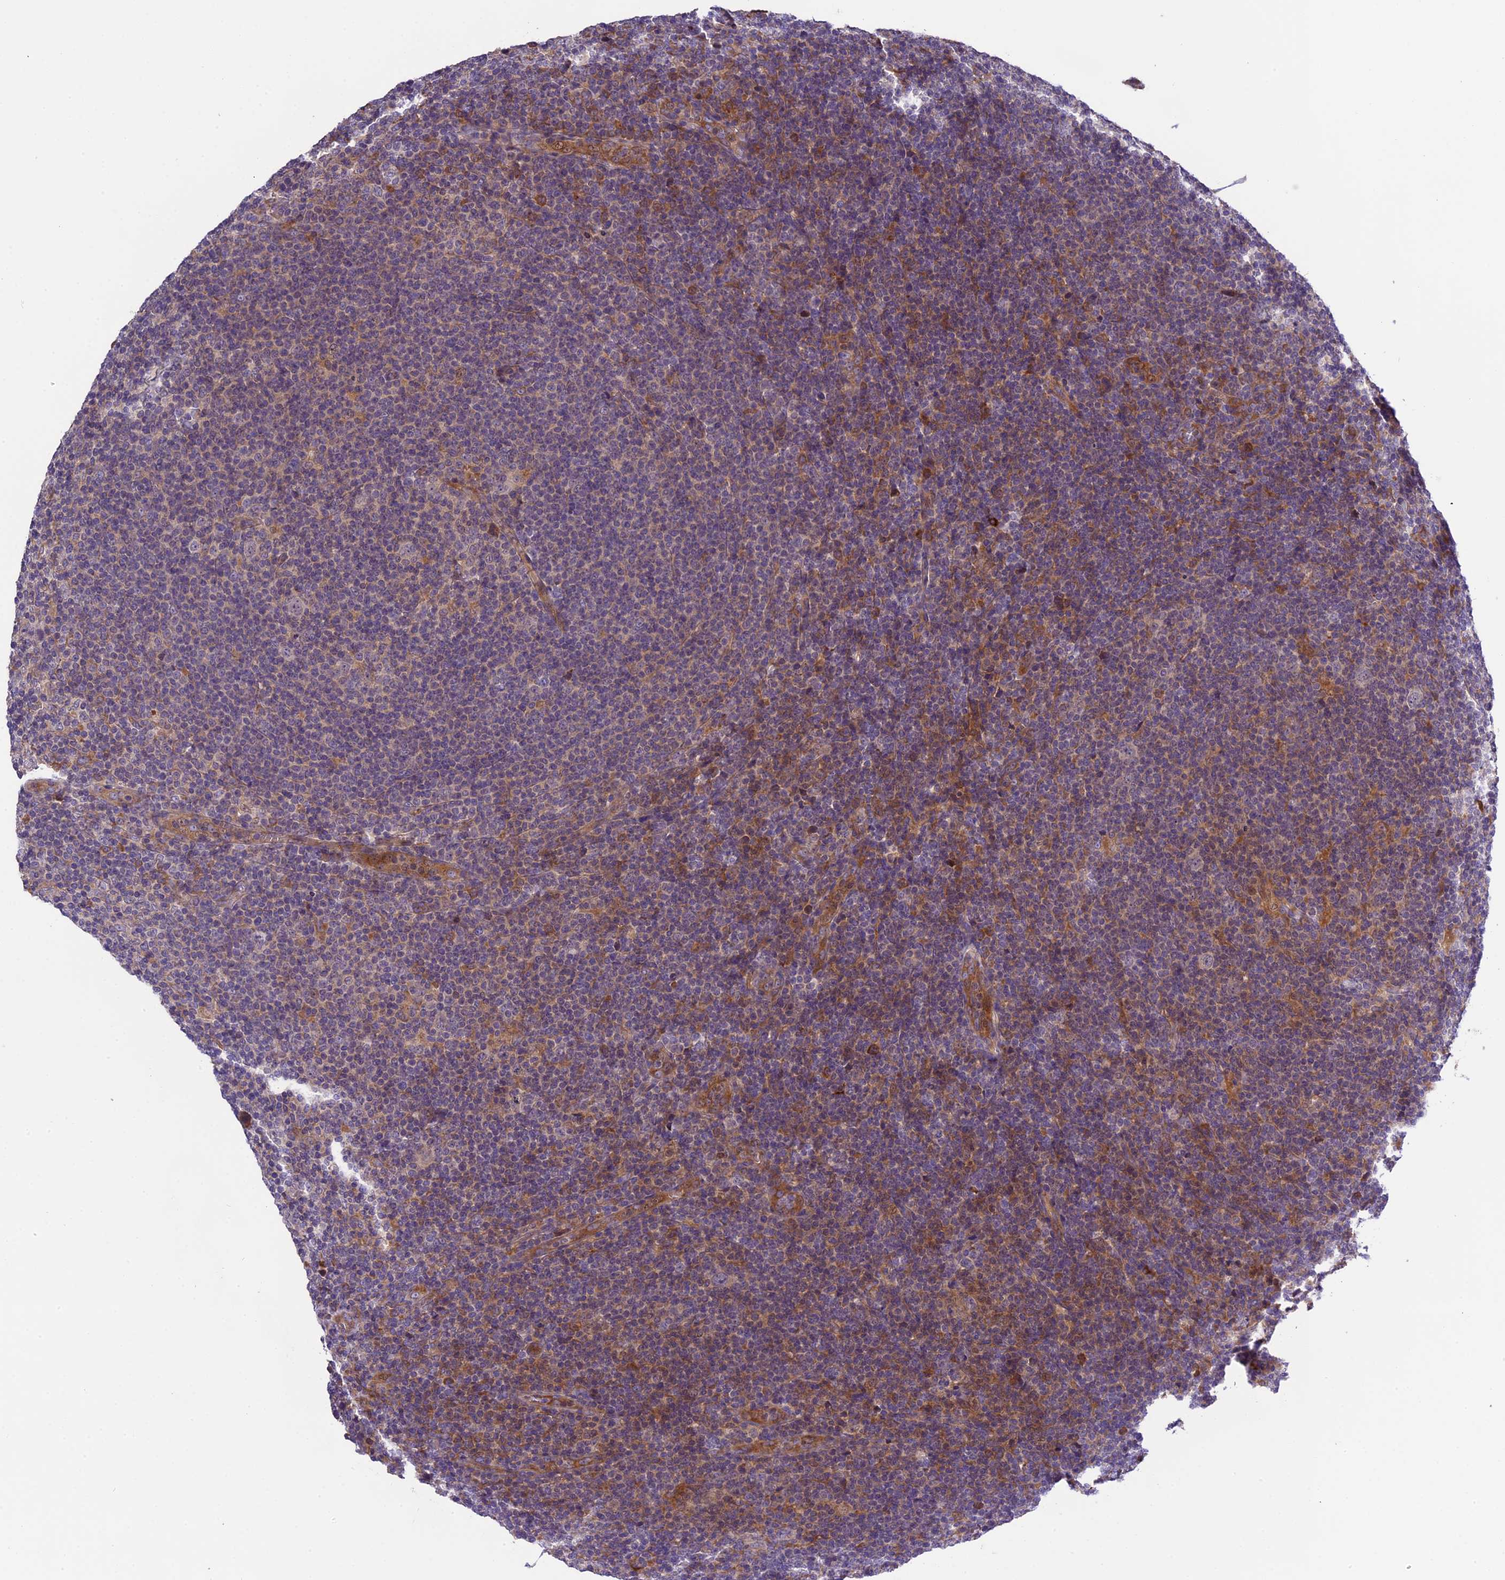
{"staining": {"intensity": "negative", "quantity": "none", "location": "none"}, "tissue": "lymphoma", "cell_type": "Tumor cells", "image_type": "cancer", "snomed": [{"axis": "morphology", "description": "Hodgkin's disease, NOS"}, {"axis": "topography", "description": "Lymph node"}], "caption": "Immunohistochemical staining of human Hodgkin's disease shows no significant positivity in tumor cells.", "gene": "ABCC10", "patient": {"sex": "female", "age": 57}}